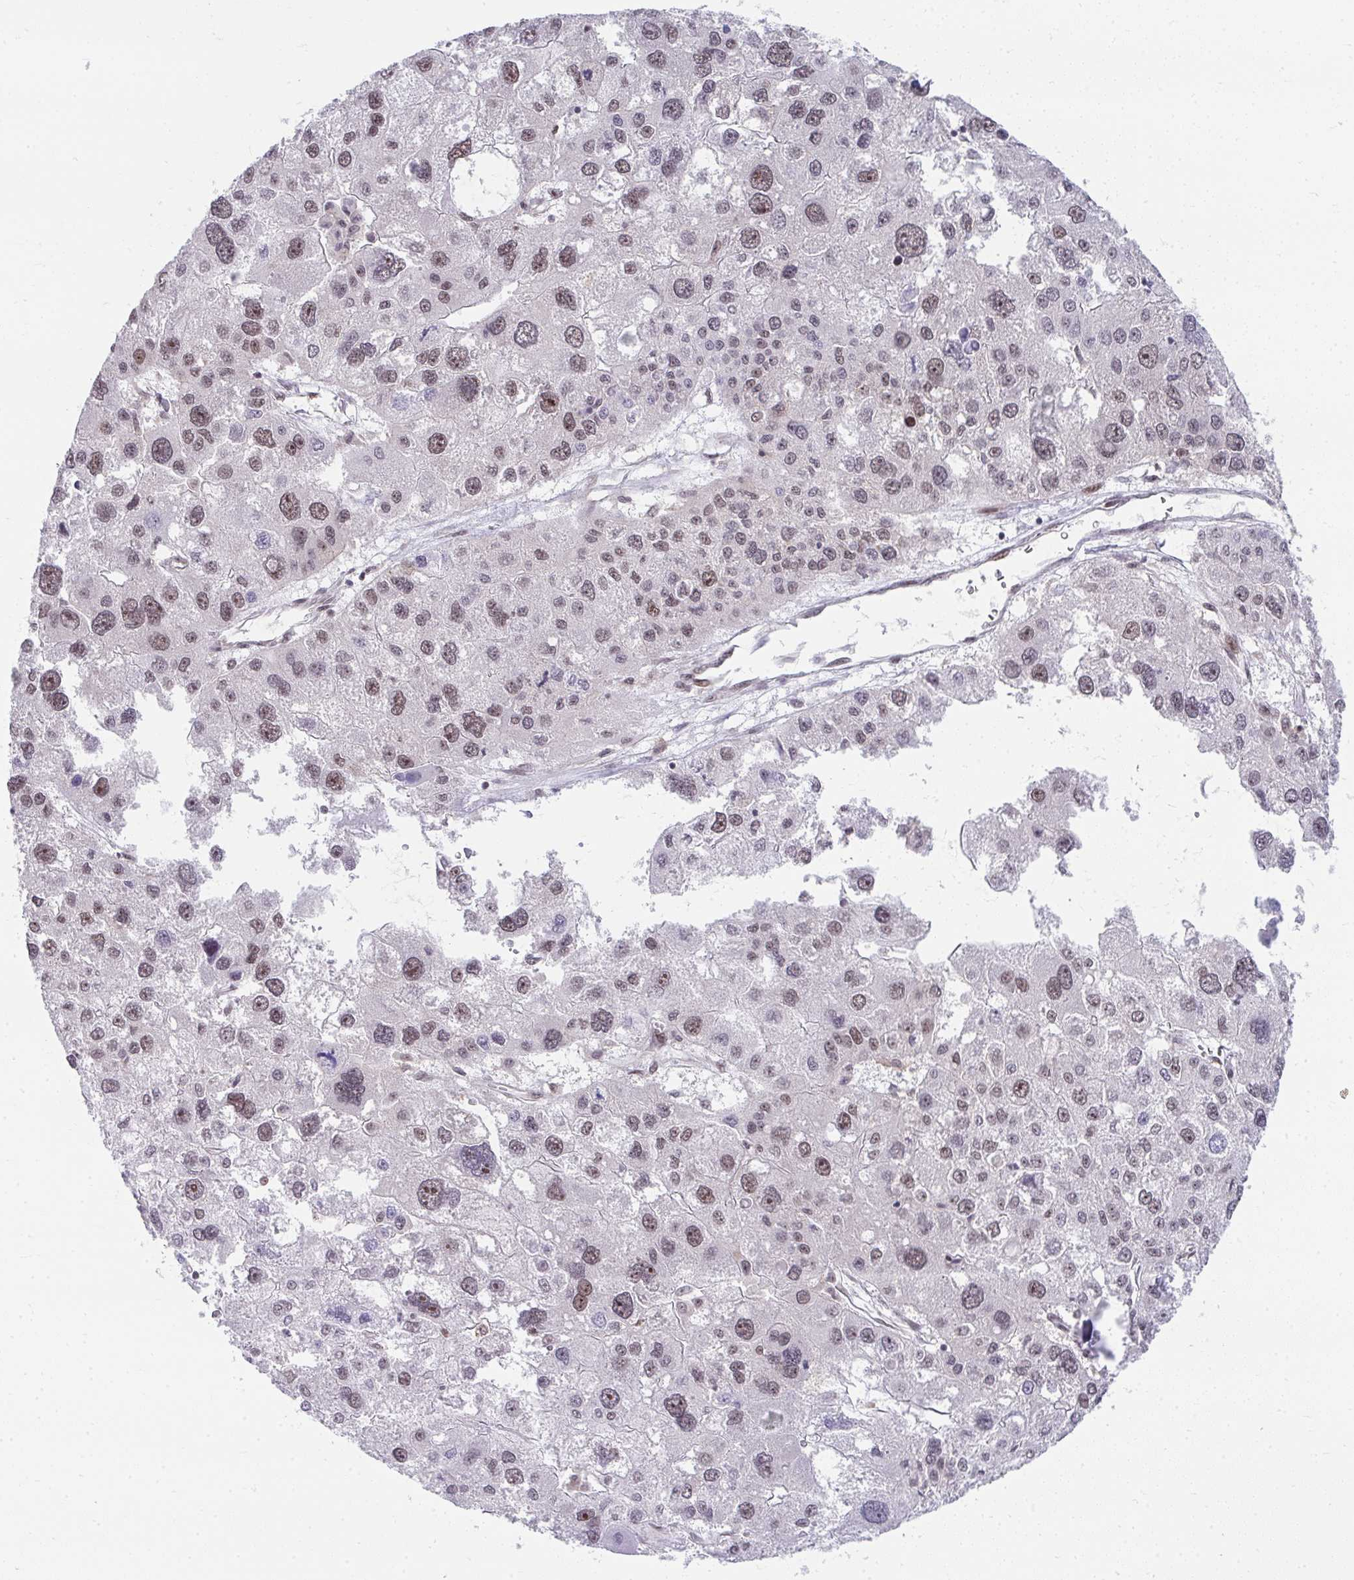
{"staining": {"intensity": "moderate", "quantity": "25%-75%", "location": "nuclear"}, "tissue": "liver cancer", "cell_type": "Tumor cells", "image_type": "cancer", "snomed": [{"axis": "morphology", "description": "Carcinoma, Hepatocellular, NOS"}, {"axis": "topography", "description": "Liver"}], "caption": "Immunohistochemical staining of human liver cancer (hepatocellular carcinoma) exhibits medium levels of moderate nuclear protein positivity in approximately 25%-75% of tumor cells.", "gene": "HIRA", "patient": {"sex": "male", "age": 73}}